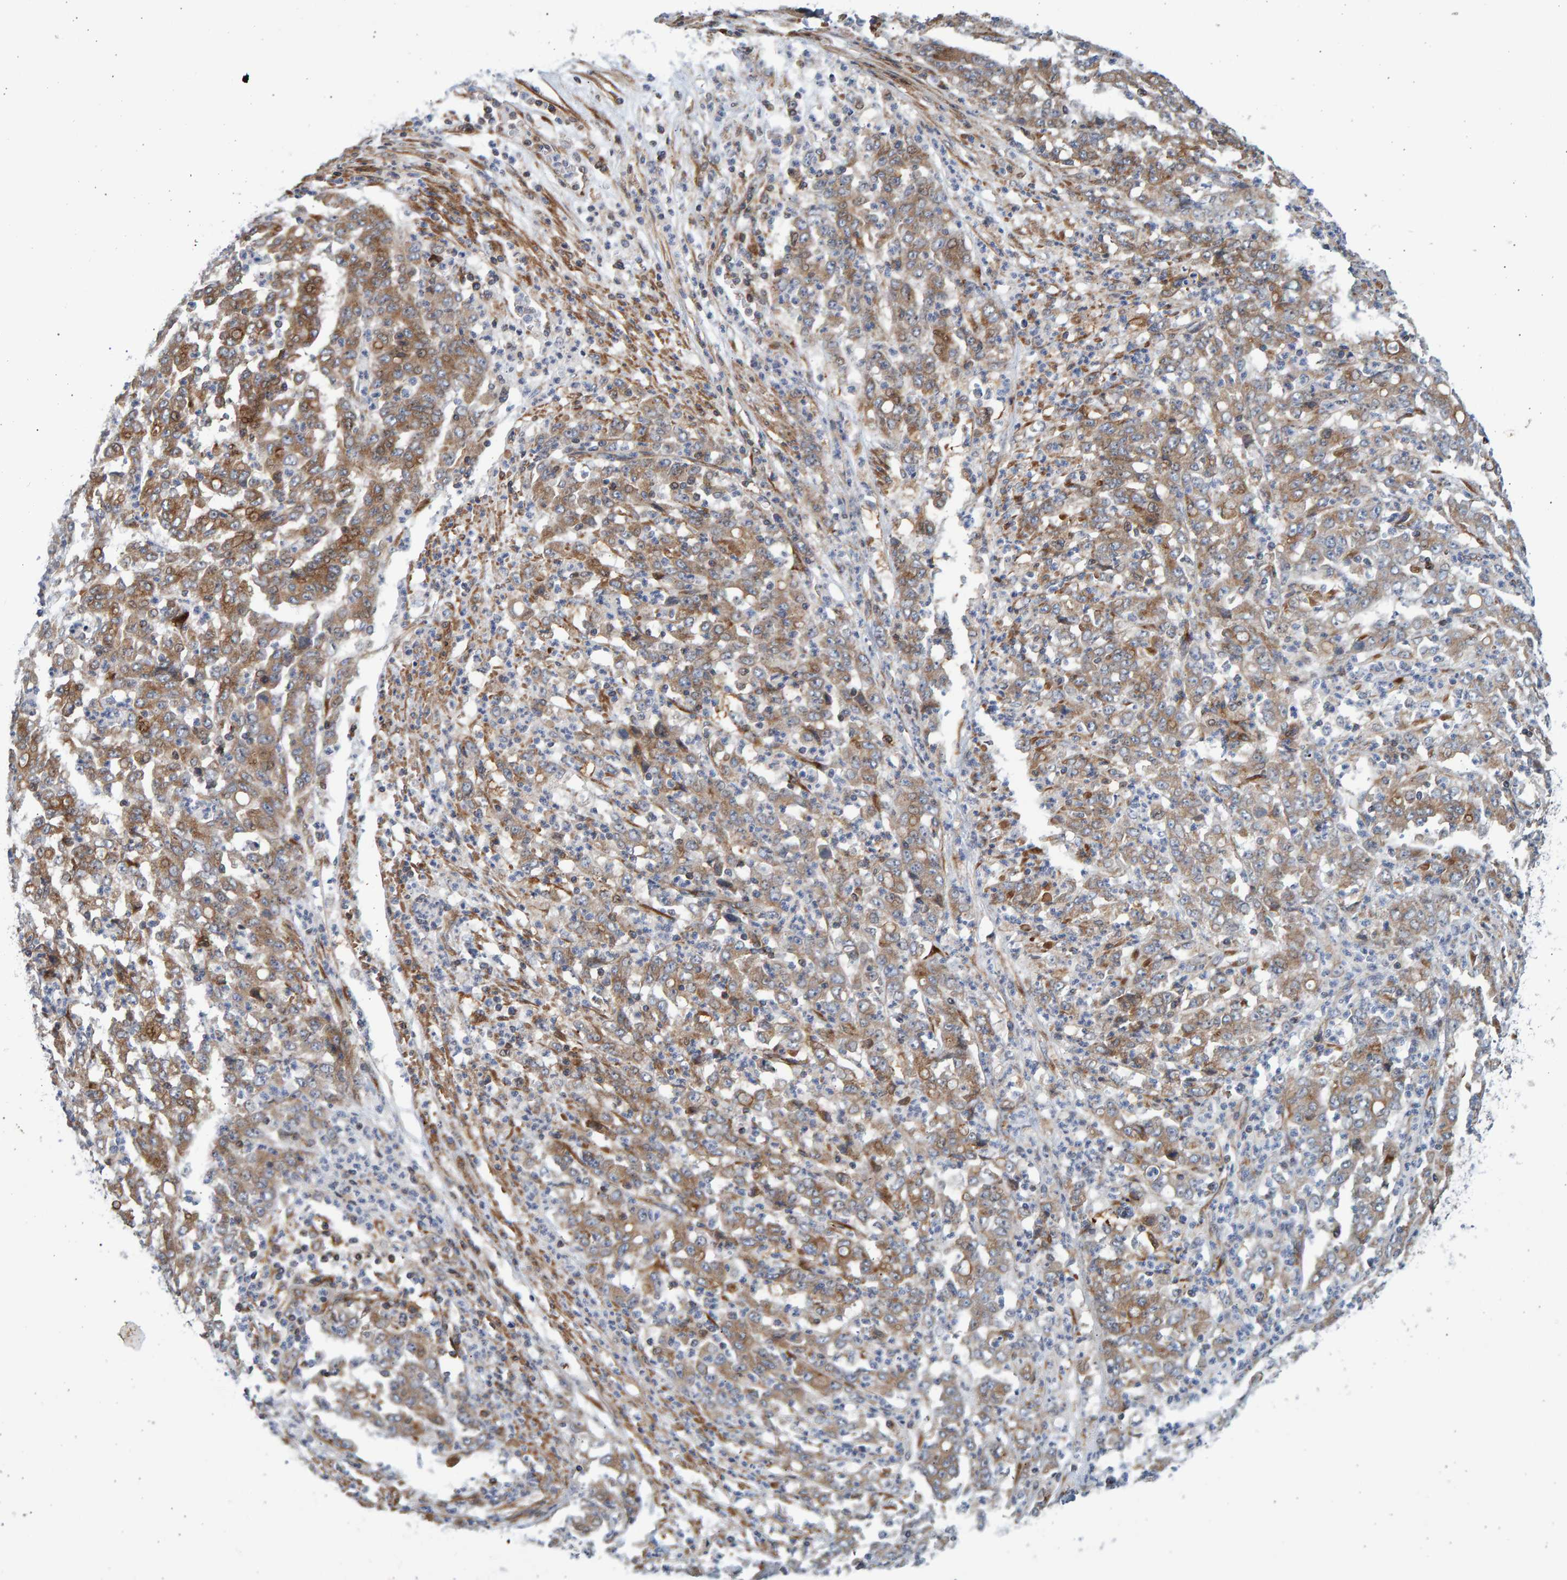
{"staining": {"intensity": "moderate", "quantity": "25%-75%", "location": "cytoplasmic/membranous"}, "tissue": "stomach cancer", "cell_type": "Tumor cells", "image_type": "cancer", "snomed": [{"axis": "morphology", "description": "Adenocarcinoma, NOS"}, {"axis": "topography", "description": "Stomach, lower"}], "caption": "Stomach adenocarcinoma was stained to show a protein in brown. There is medium levels of moderate cytoplasmic/membranous staining in about 25%-75% of tumor cells.", "gene": "LRBA", "patient": {"sex": "female", "age": 71}}